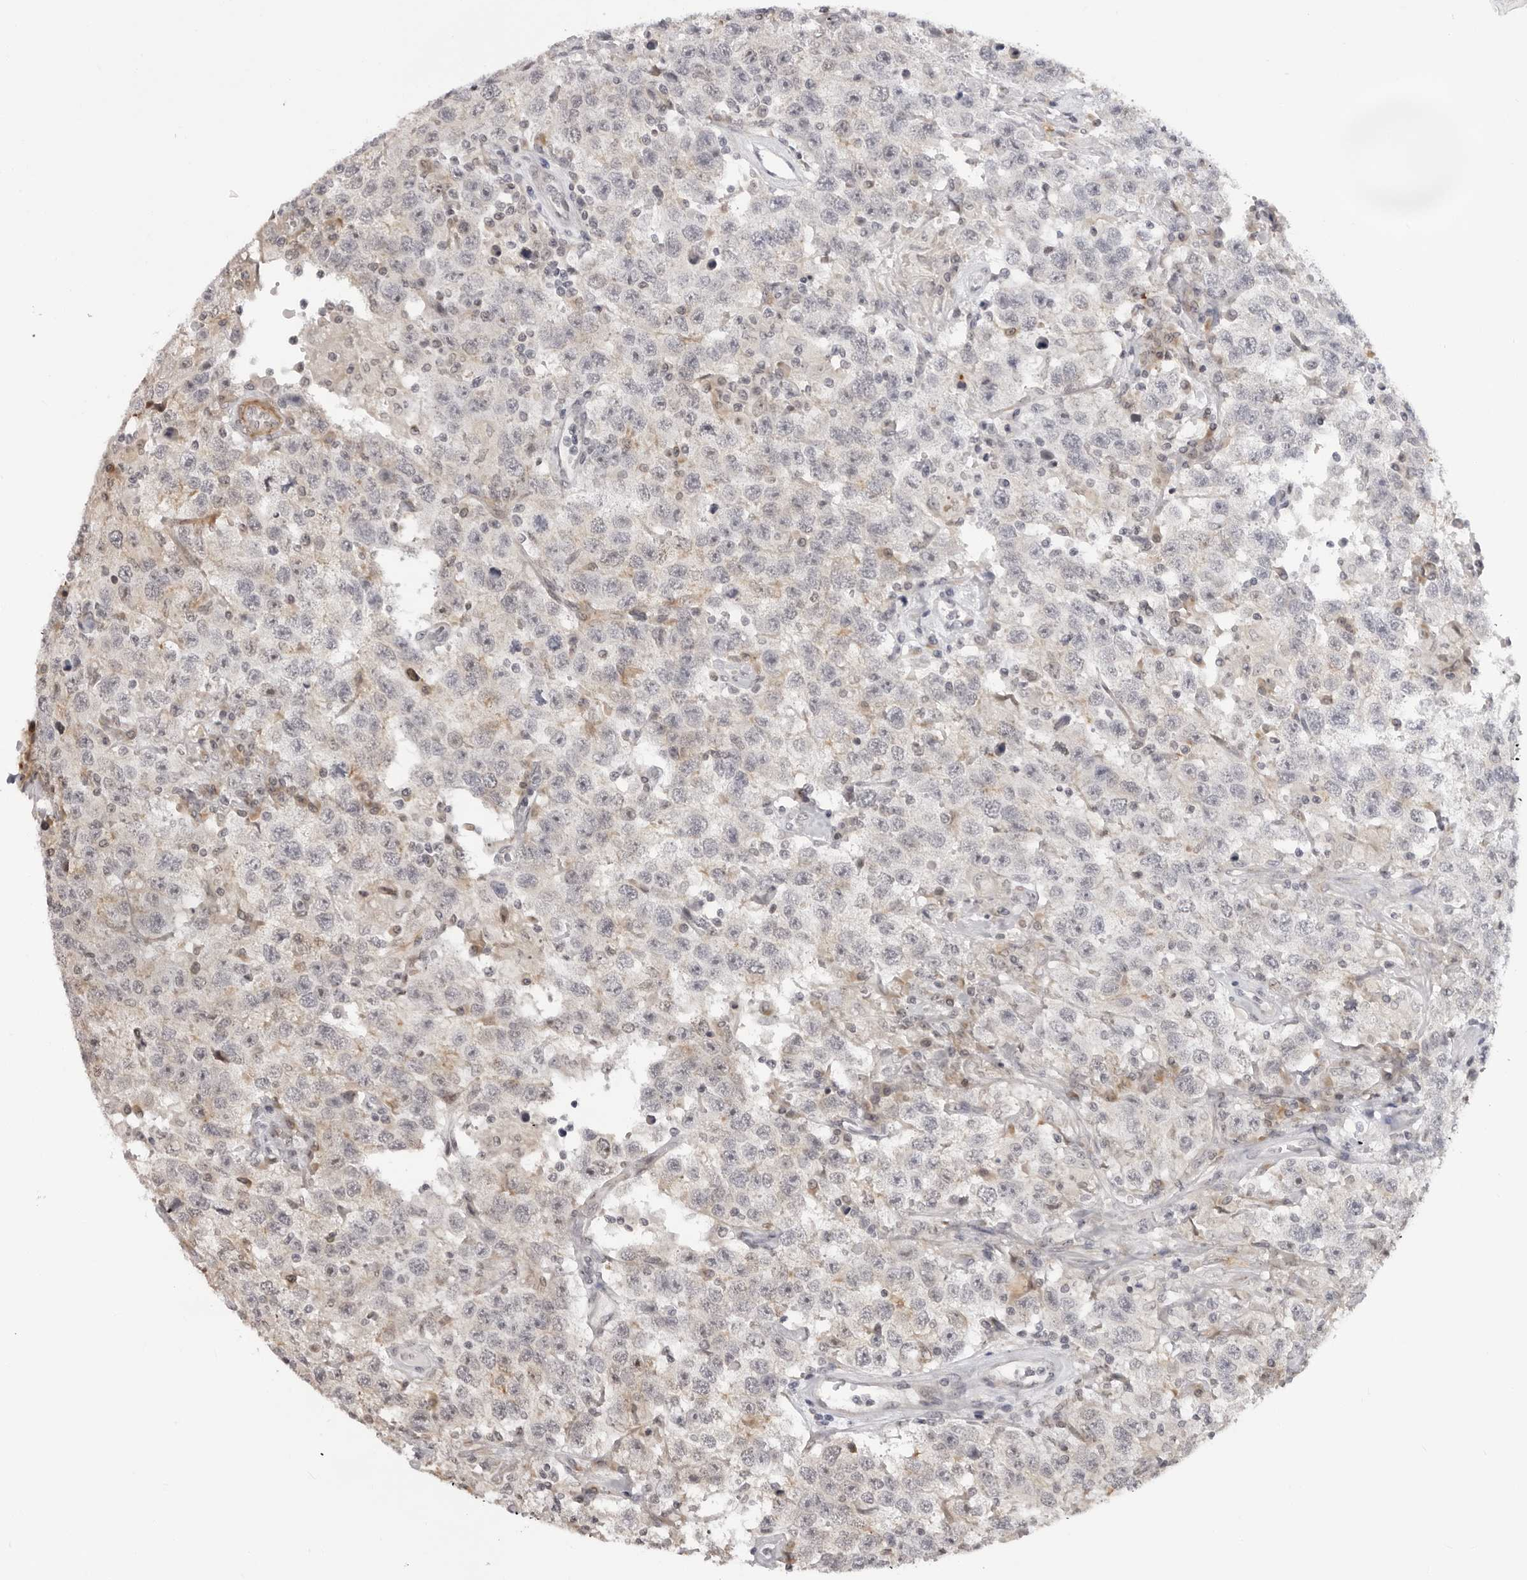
{"staining": {"intensity": "negative", "quantity": "none", "location": "none"}, "tissue": "testis cancer", "cell_type": "Tumor cells", "image_type": "cancer", "snomed": [{"axis": "morphology", "description": "Seminoma, NOS"}, {"axis": "topography", "description": "Testis"}], "caption": "Immunohistochemistry (IHC) photomicrograph of neoplastic tissue: human testis cancer stained with DAB (3,3'-diaminobenzidine) exhibits no significant protein expression in tumor cells.", "gene": "SRGAP2", "patient": {"sex": "male", "age": 41}}